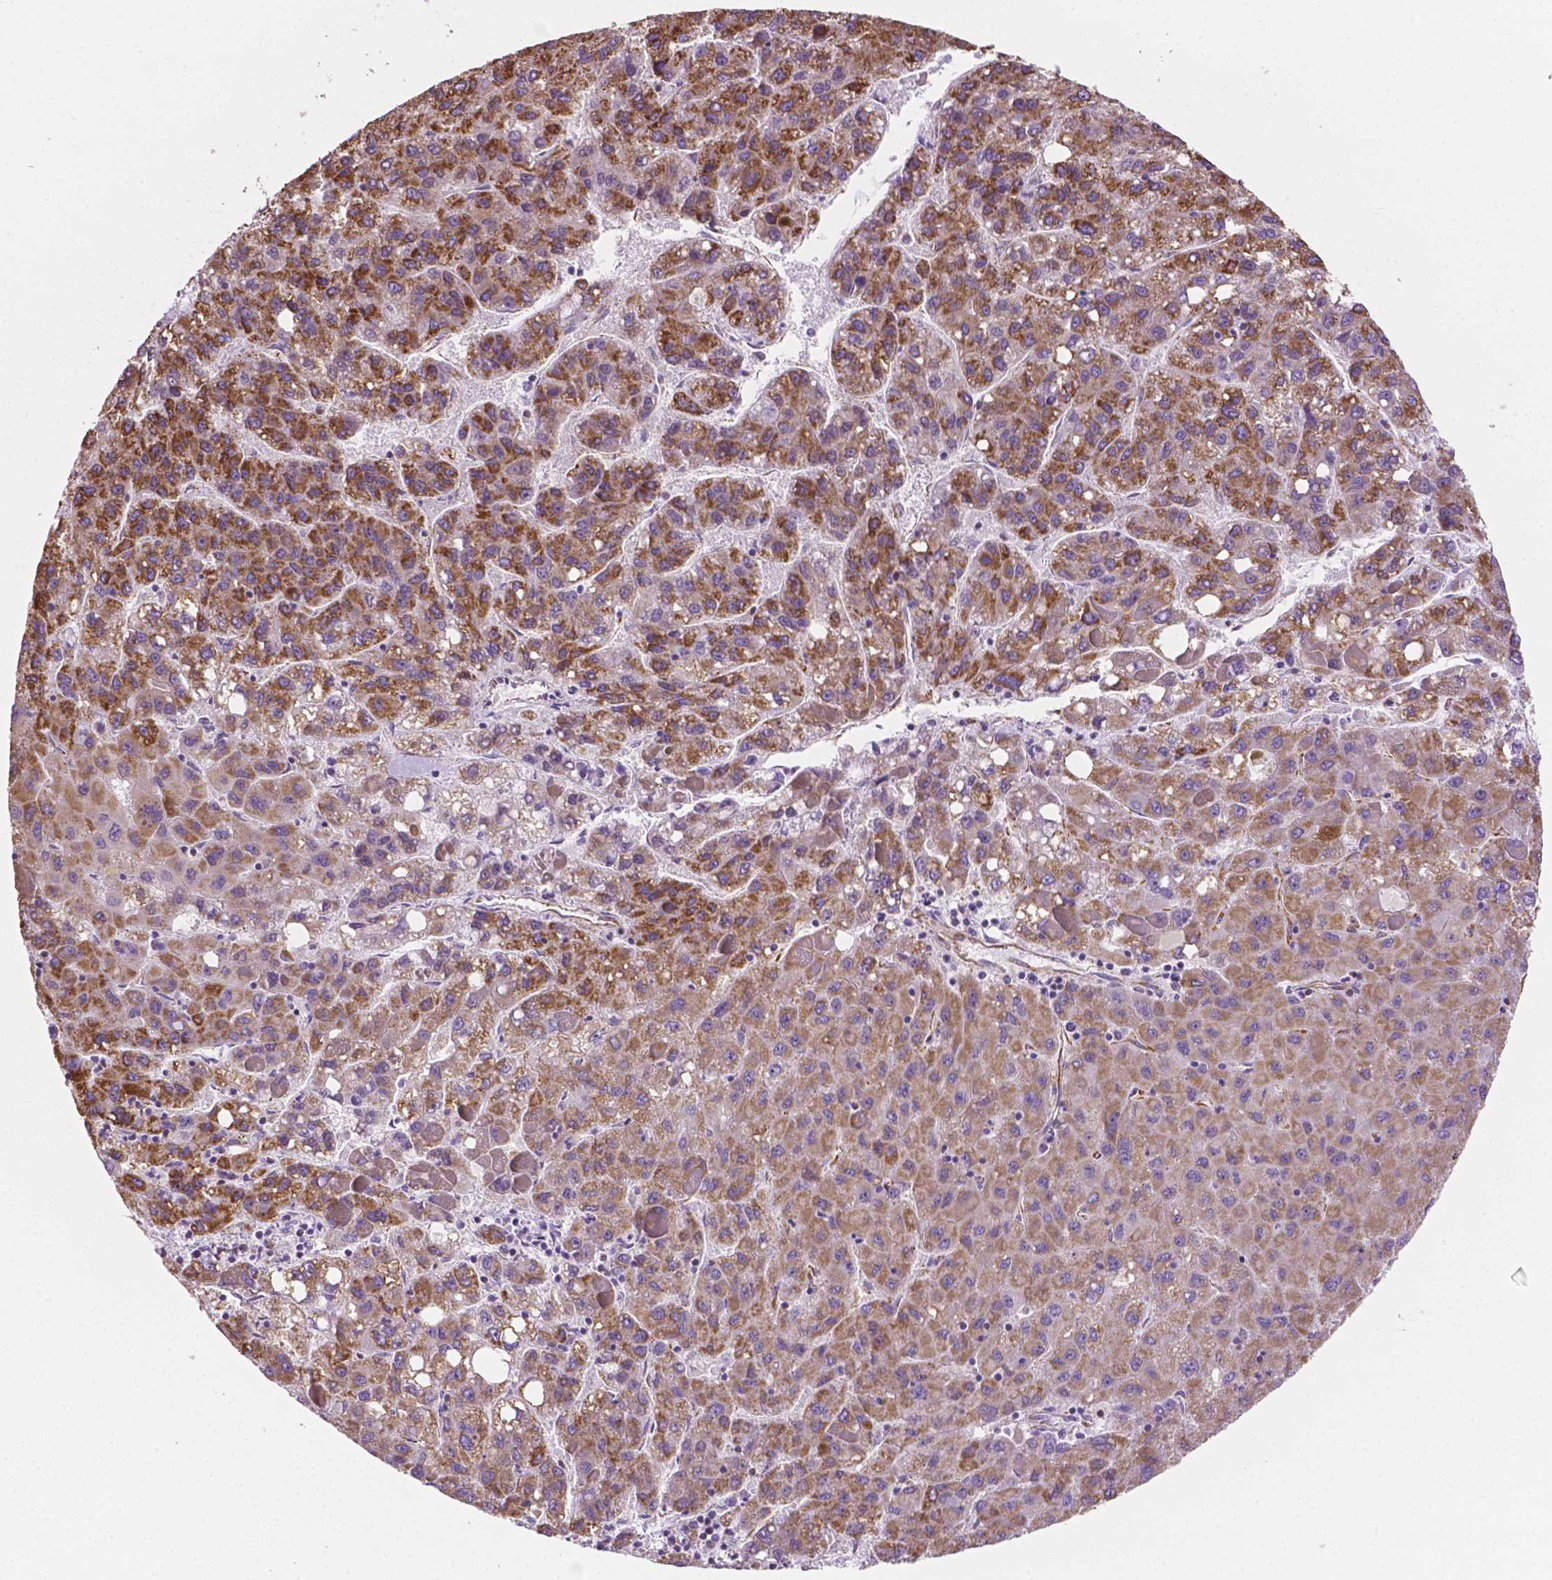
{"staining": {"intensity": "strong", "quantity": ">75%", "location": "cytoplasmic/membranous"}, "tissue": "liver cancer", "cell_type": "Tumor cells", "image_type": "cancer", "snomed": [{"axis": "morphology", "description": "Carcinoma, Hepatocellular, NOS"}, {"axis": "topography", "description": "Liver"}], "caption": "Liver cancer (hepatocellular carcinoma) stained with a protein marker reveals strong staining in tumor cells.", "gene": "RMDN3", "patient": {"sex": "female", "age": 82}}